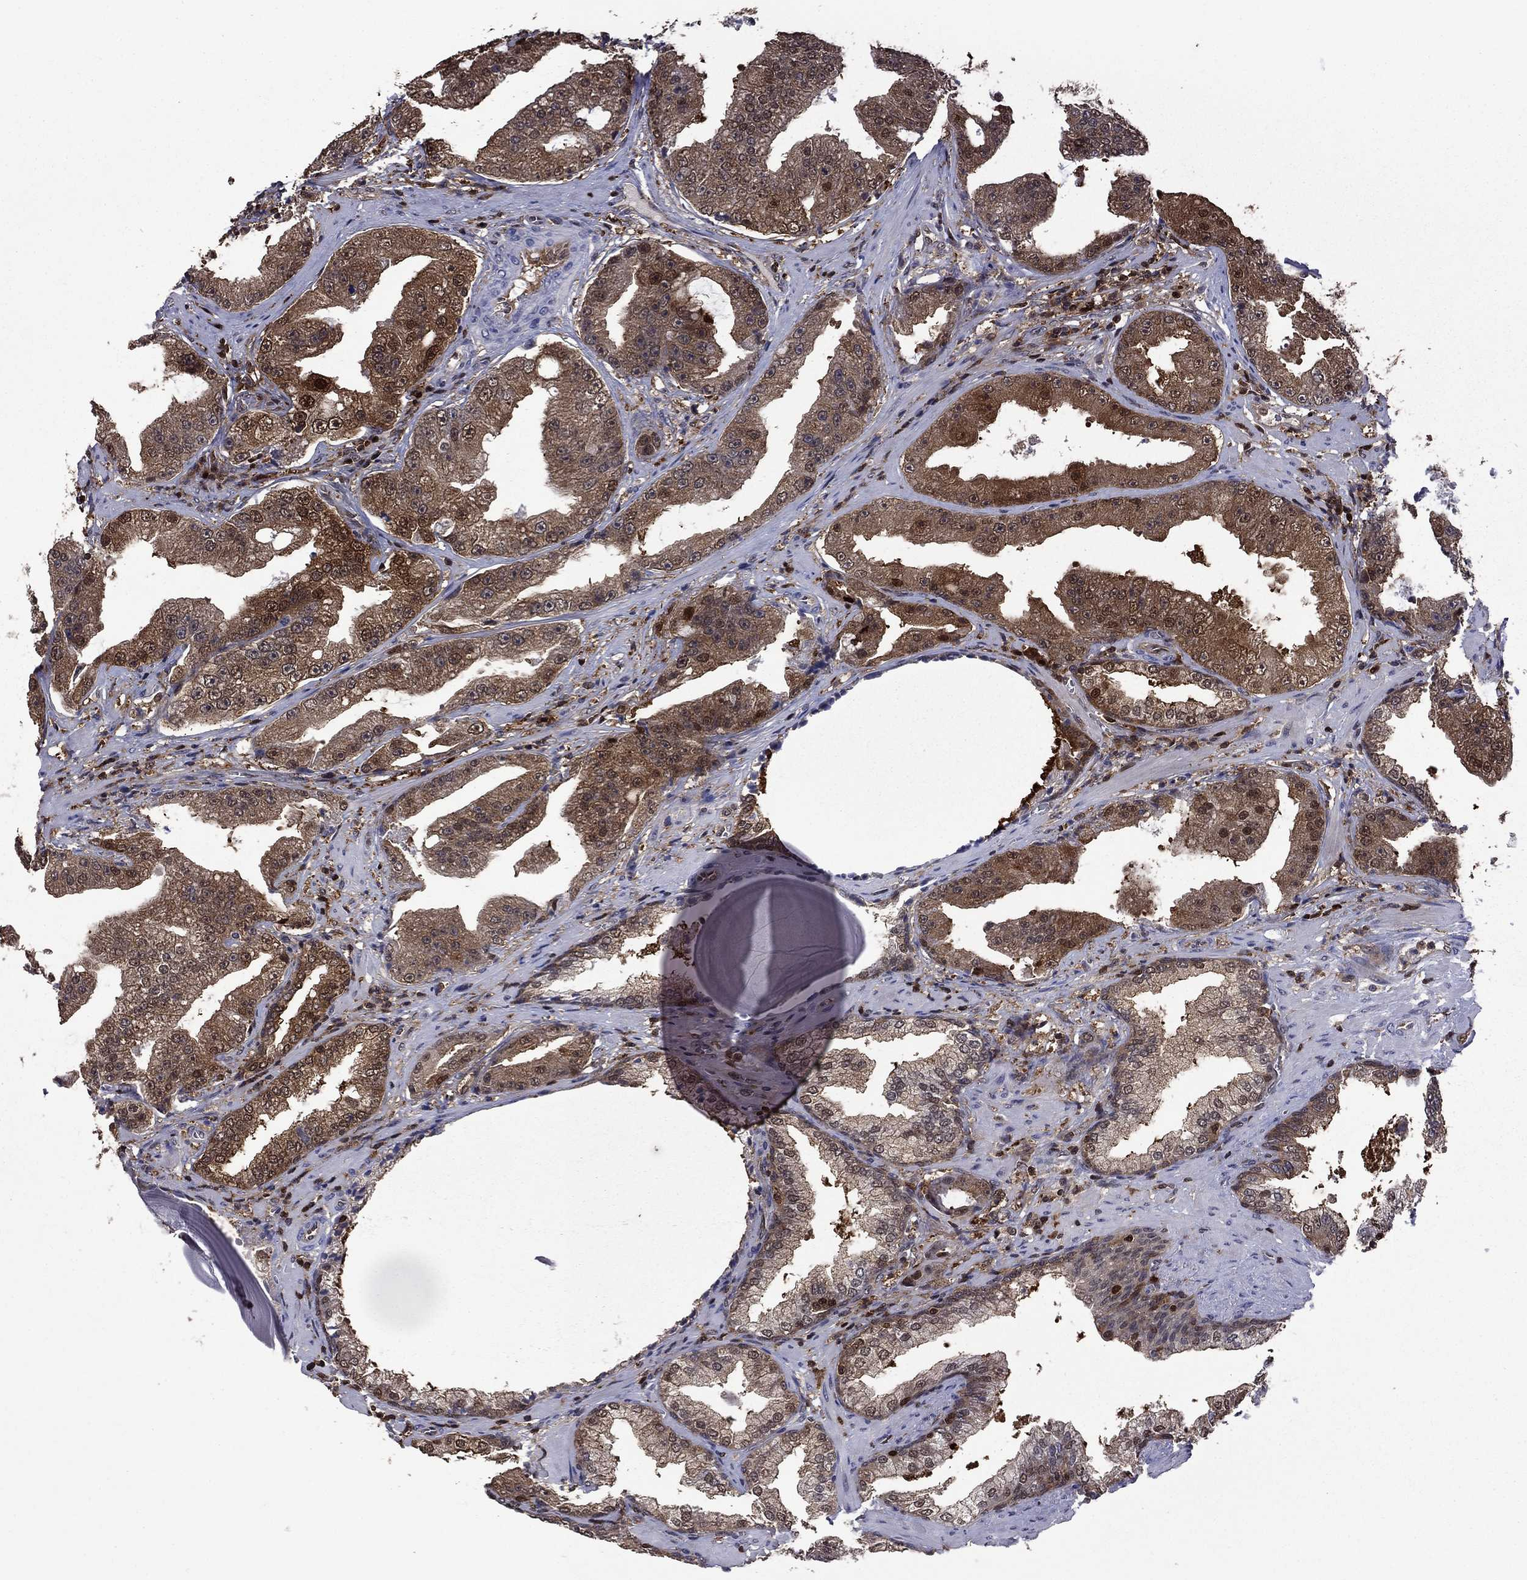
{"staining": {"intensity": "strong", "quantity": "<25%", "location": "cytoplasmic/membranous,nuclear"}, "tissue": "prostate cancer", "cell_type": "Tumor cells", "image_type": "cancer", "snomed": [{"axis": "morphology", "description": "Adenocarcinoma, Low grade"}, {"axis": "topography", "description": "Prostate"}], "caption": "Strong cytoplasmic/membranous and nuclear expression for a protein is present in about <25% of tumor cells of prostate low-grade adenocarcinoma using immunohistochemistry (IHC).", "gene": "APPBP2", "patient": {"sex": "male", "age": 62}}